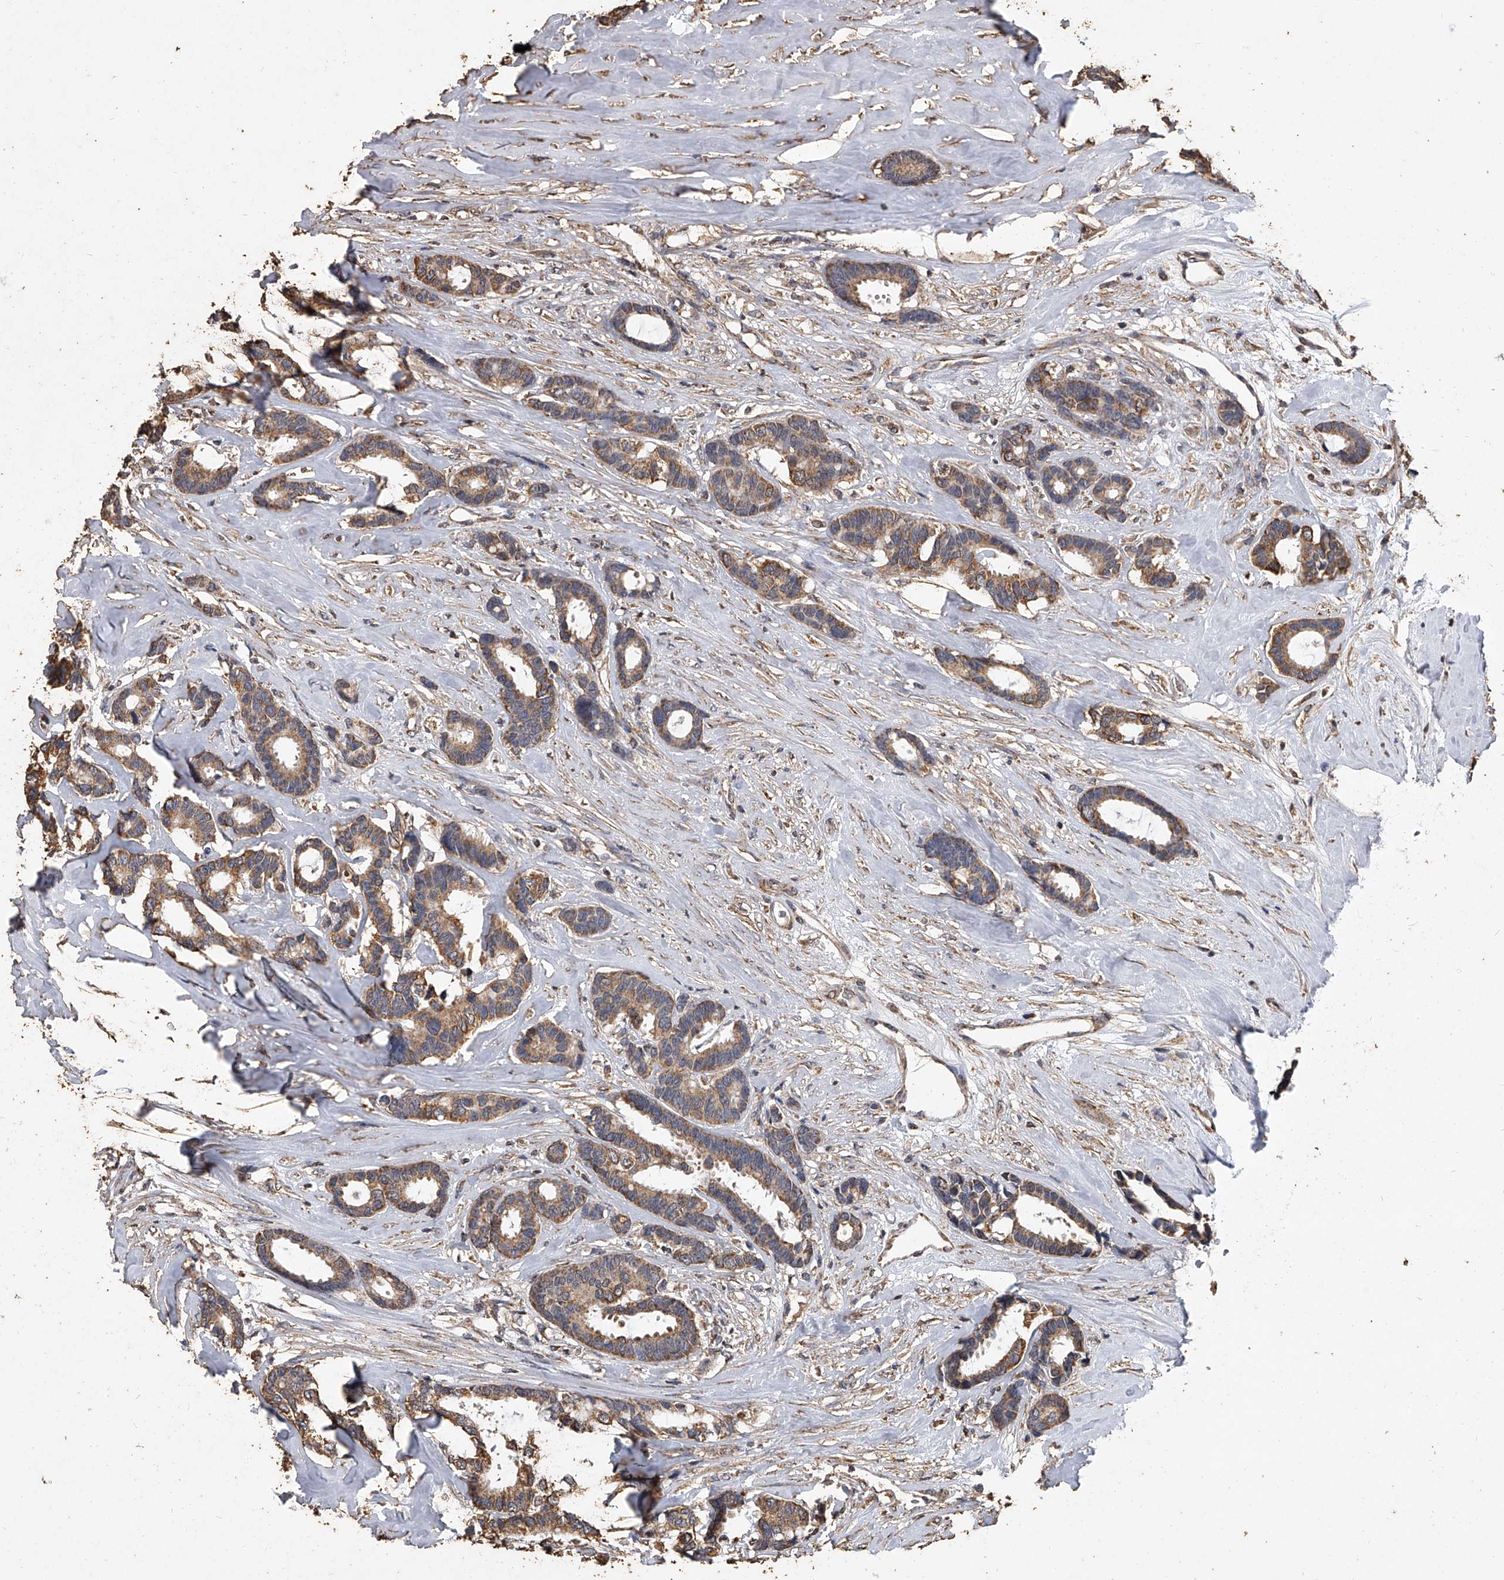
{"staining": {"intensity": "moderate", "quantity": ">75%", "location": "cytoplasmic/membranous"}, "tissue": "breast cancer", "cell_type": "Tumor cells", "image_type": "cancer", "snomed": [{"axis": "morphology", "description": "Duct carcinoma"}, {"axis": "topography", "description": "Breast"}], "caption": "Human breast cancer stained for a protein (brown) reveals moderate cytoplasmic/membranous positive expression in about >75% of tumor cells.", "gene": "MRPL28", "patient": {"sex": "female", "age": 87}}